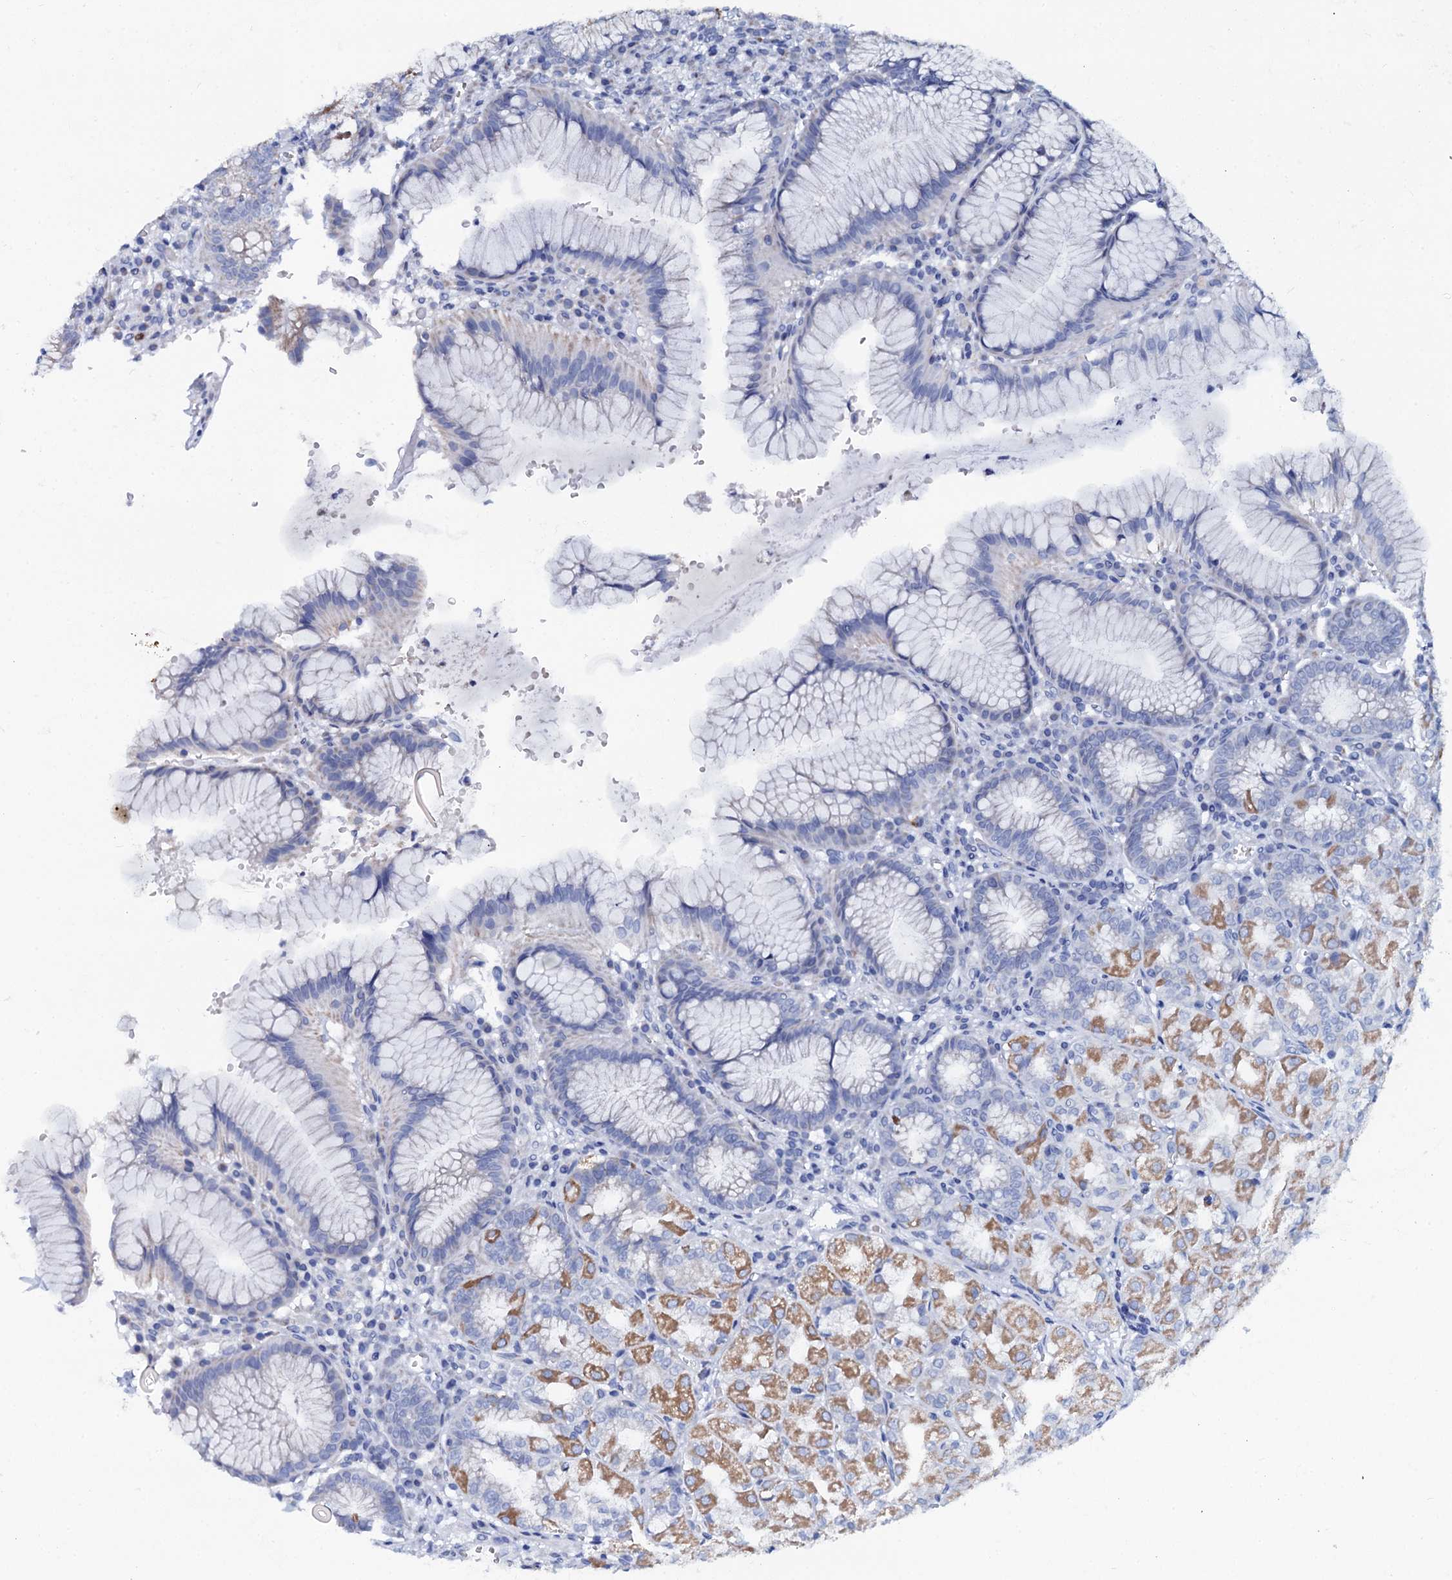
{"staining": {"intensity": "moderate", "quantity": "<25%", "location": "cytoplasmic/membranous"}, "tissue": "stomach", "cell_type": "Glandular cells", "image_type": "normal", "snomed": [{"axis": "morphology", "description": "Normal tissue, NOS"}, {"axis": "topography", "description": "Stomach"}], "caption": "Immunohistochemical staining of normal stomach shows low levels of moderate cytoplasmic/membranous positivity in about <25% of glandular cells. The staining is performed using DAB brown chromogen to label protein expression. The nuclei are counter-stained blue using hematoxylin.", "gene": "SLC37A4", "patient": {"sex": "male", "age": 55}}